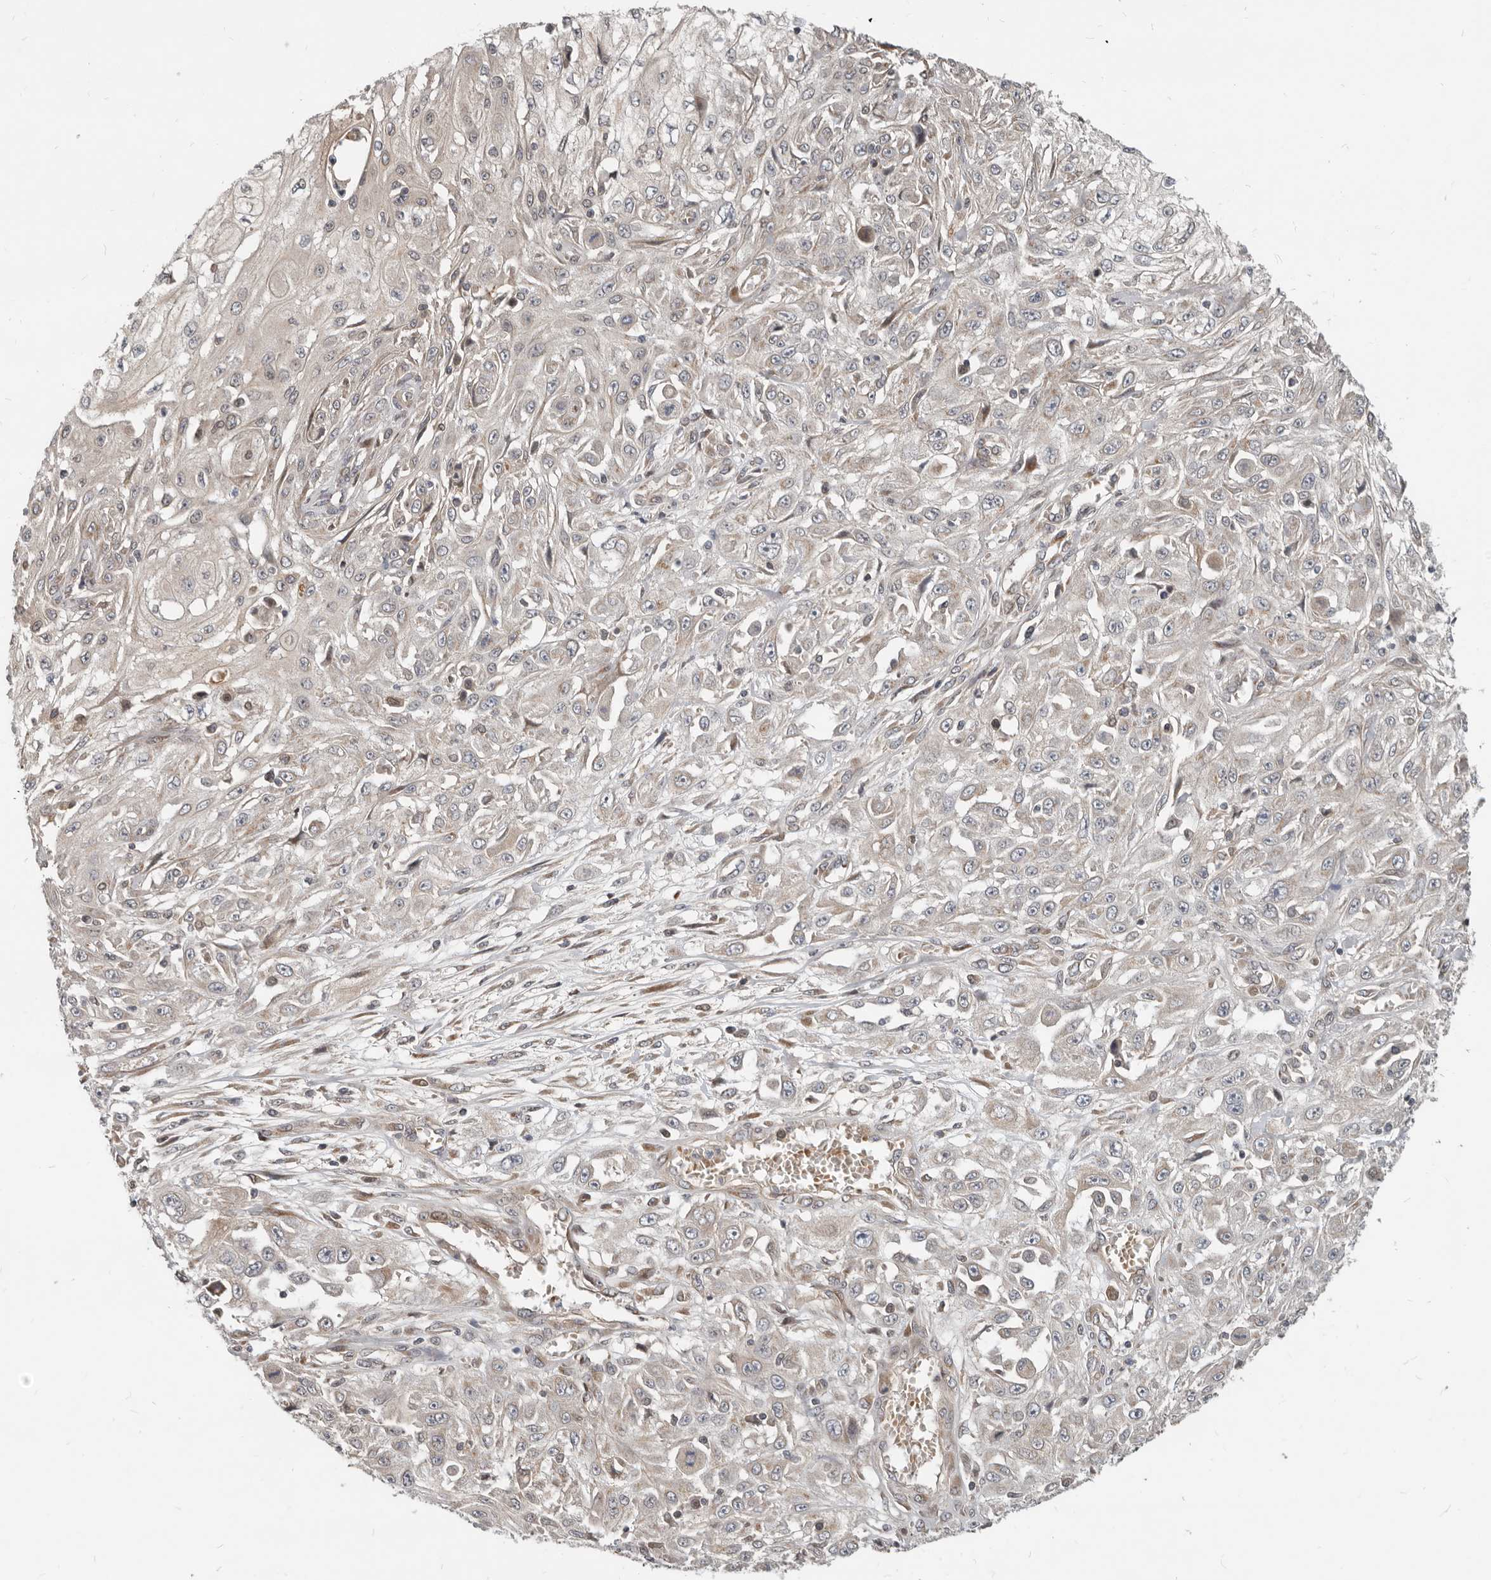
{"staining": {"intensity": "negative", "quantity": "none", "location": "none"}, "tissue": "skin cancer", "cell_type": "Tumor cells", "image_type": "cancer", "snomed": [{"axis": "morphology", "description": "Squamous cell carcinoma, NOS"}, {"axis": "morphology", "description": "Squamous cell carcinoma, metastatic, NOS"}, {"axis": "topography", "description": "Skin"}, {"axis": "topography", "description": "Lymph node"}], "caption": "Immunohistochemistry (IHC) of human skin cancer (metastatic squamous cell carcinoma) shows no expression in tumor cells.", "gene": "NPY4R", "patient": {"sex": "male", "age": 75}}